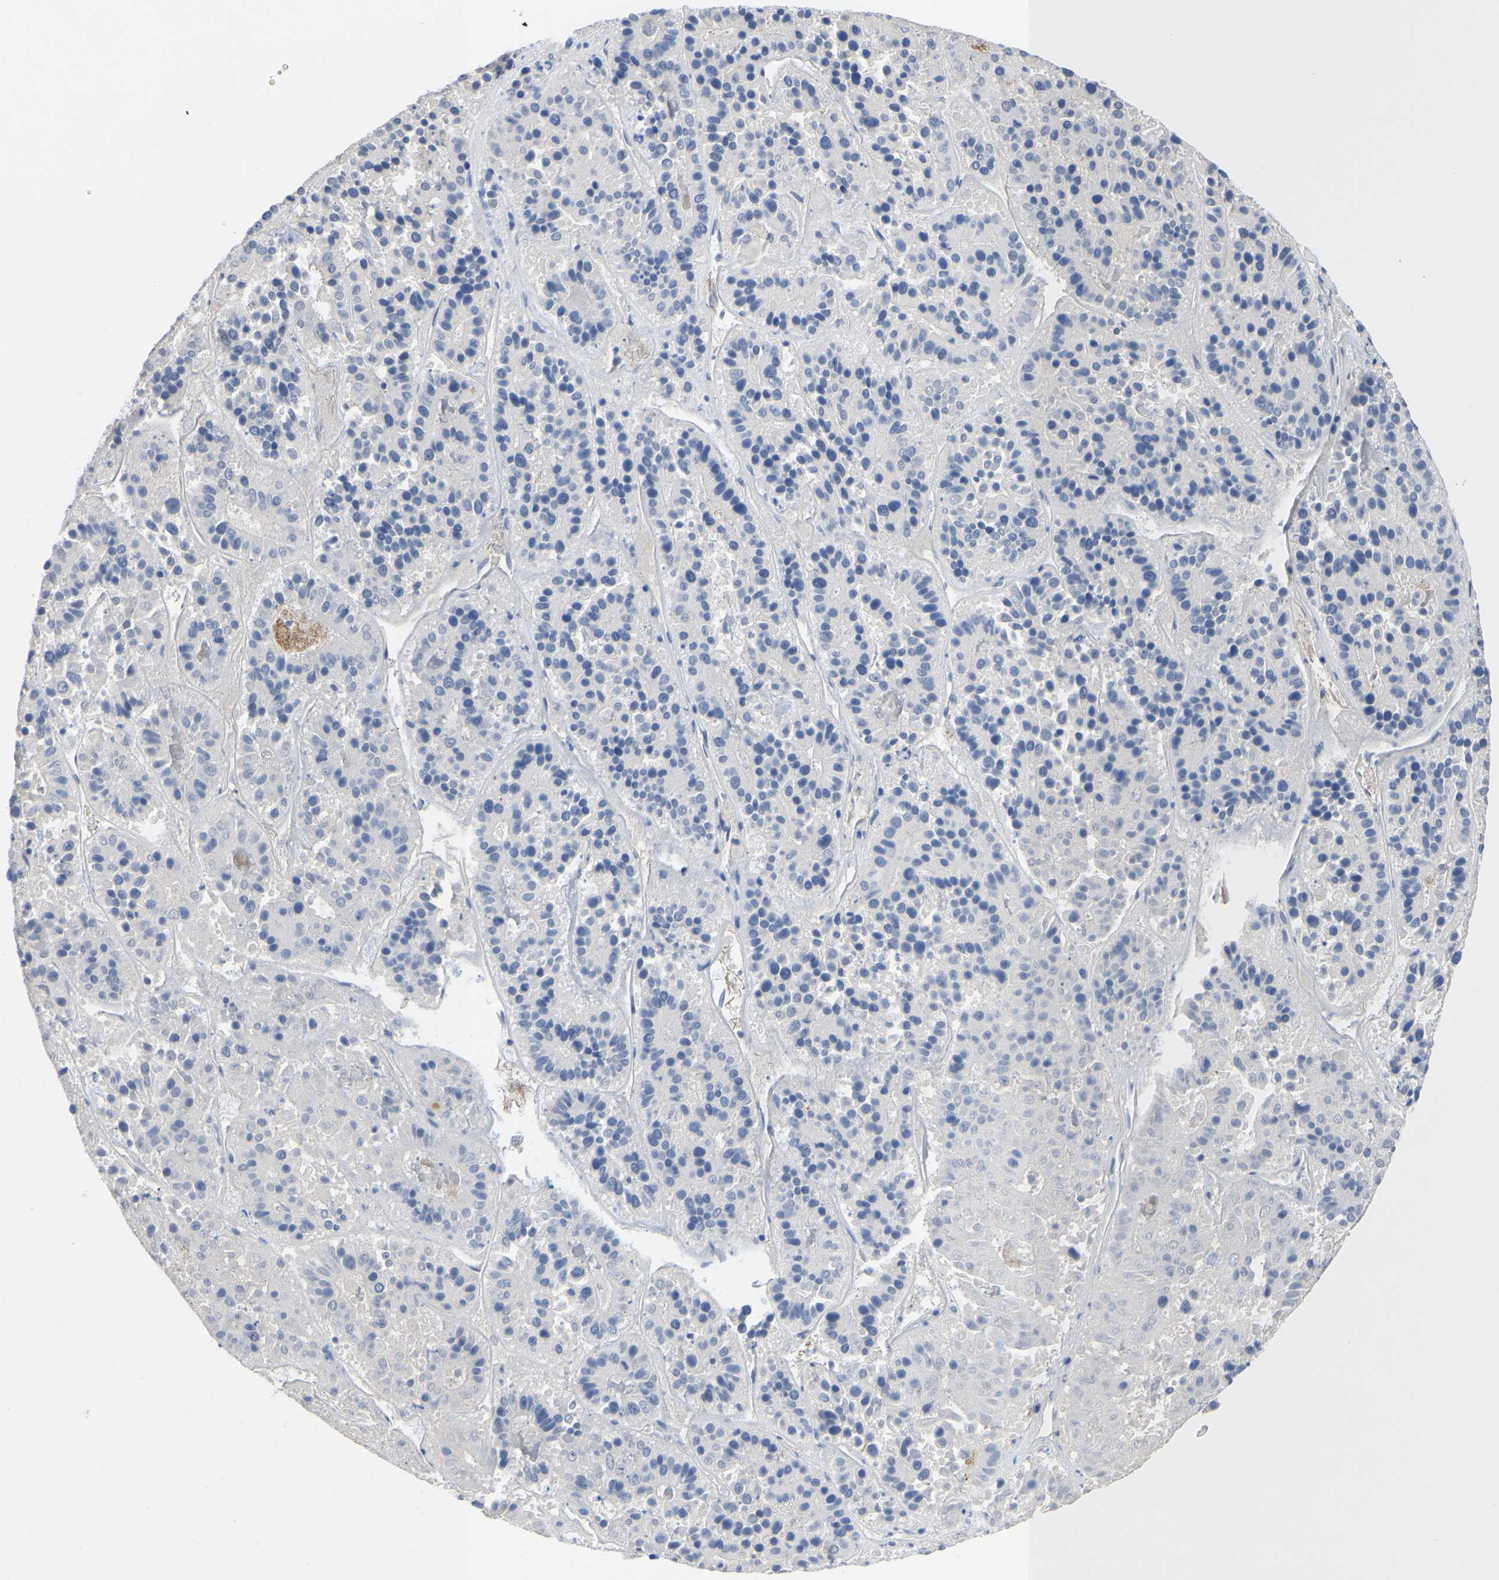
{"staining": {"intensity": "negative", "quantity": "none", "location": "none"}, "tissue": "pancreatic cancer", "cell_type": "Tumor cells", "image_type": "cancer", "snomed": [{"axis": "morphology", "description": "Adenocarcinoma, NOS"}, {"axis": "topography", "description": "Pancreas"}], "caption": "This is a histopathology image of IHC staining of adenocarcinoma (pancreatic), which shows no positivity in tumor cells. The staining is performed using DAB brown chromogen with nuclei counter-stained in using hematoxylin.", "gene": "ABCA10", "patient": {"sex": "male", "age": 50}}